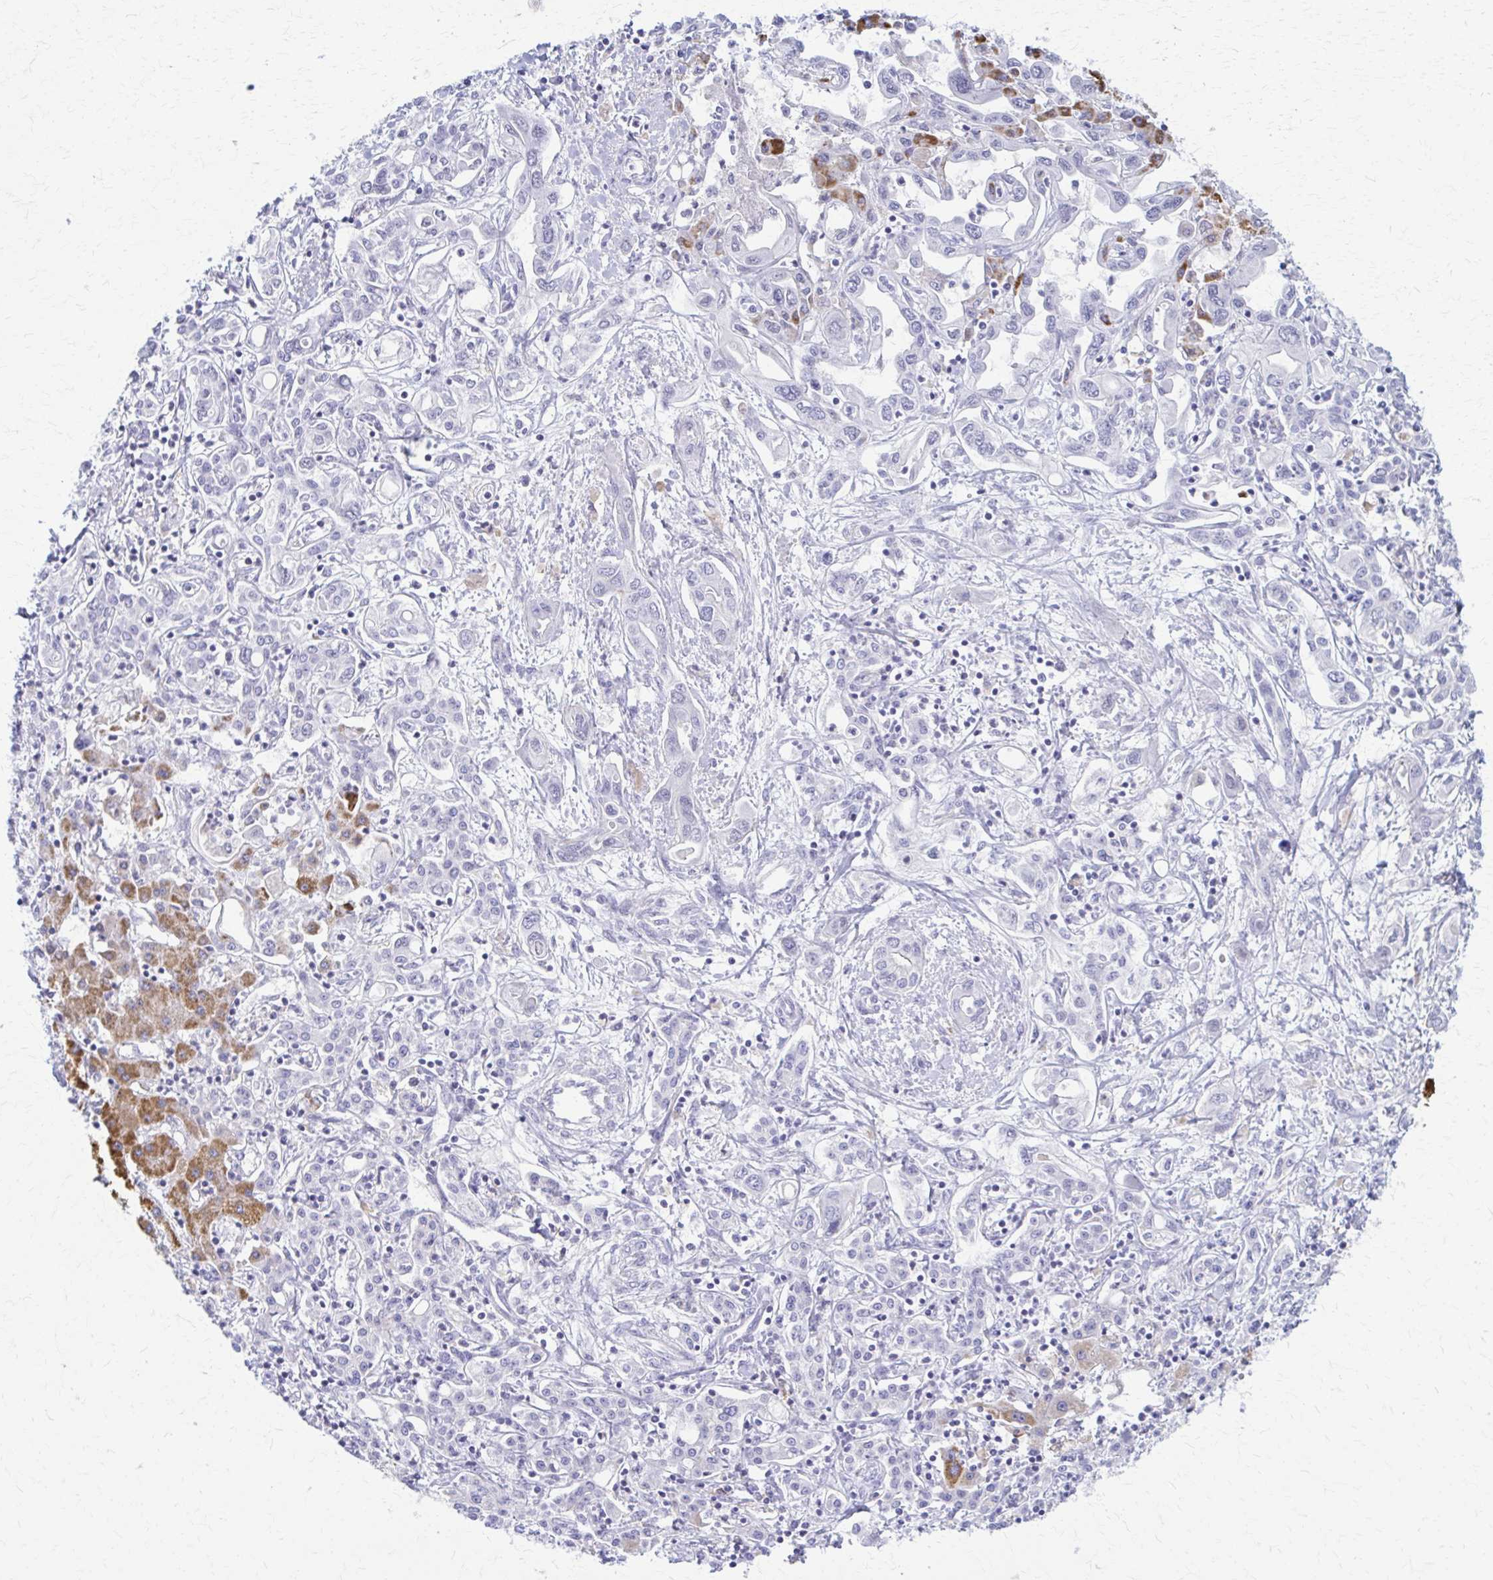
{"staining": {"intensity": "negative", "quantity": "none", "location": "none"}, "tissue": "liver cancer", "cell_type": "Tumor cells", "image_type": "cancer", "snomed": [{"axis": "morphology", "description": "Cholangiocarcinoma"}, {"axis": "topography", "description": "Liver"}], "caption": "Tumor cells show no significant staining in liver cancer (cholangiocarcinoma). (IHC, brightfield microscopy, high magnification).", "gene": "RHOBTB2", "patient": {"sex": "female", "age": 64}}